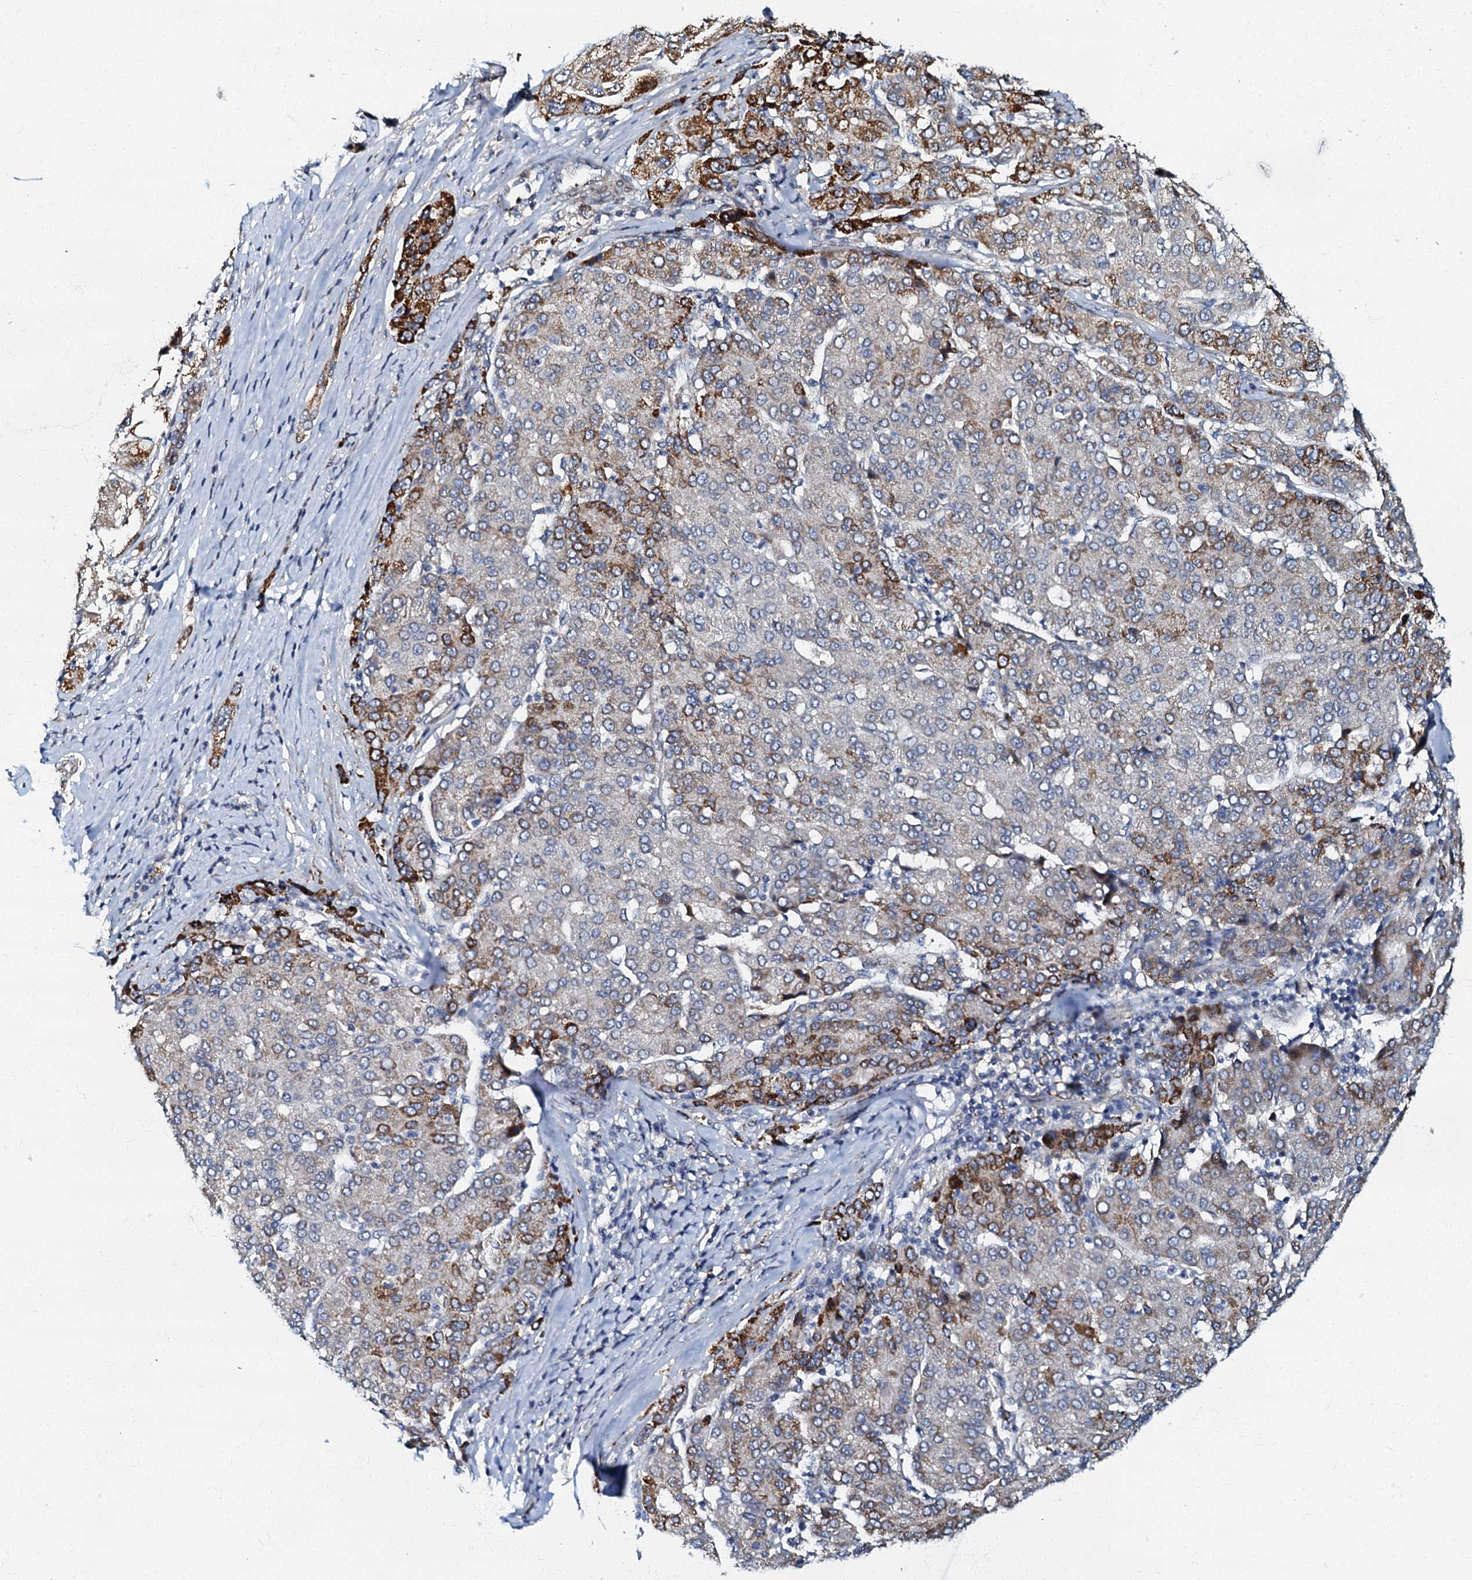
{"staining": {"intensity": "moderate", "quantity": "25%-75%", "location": "cytoplasmic/membranous"}, "tissue": "liver cancer", "cell_type": "Tumor cells", "image_type": "cancer", "snomed": [{"axis": "morphology", "description": "Carcinoma, Hepatocellular, NOS"}, {"axis": "topography", "description": "Liver"}], "caption": "Liver cancer (hepatocellular carcinoma) stained with a protein marker shows moderate staining in tumor cells.", "gene": "OLAH", "patient": {"sex": "male", "age": 65}}